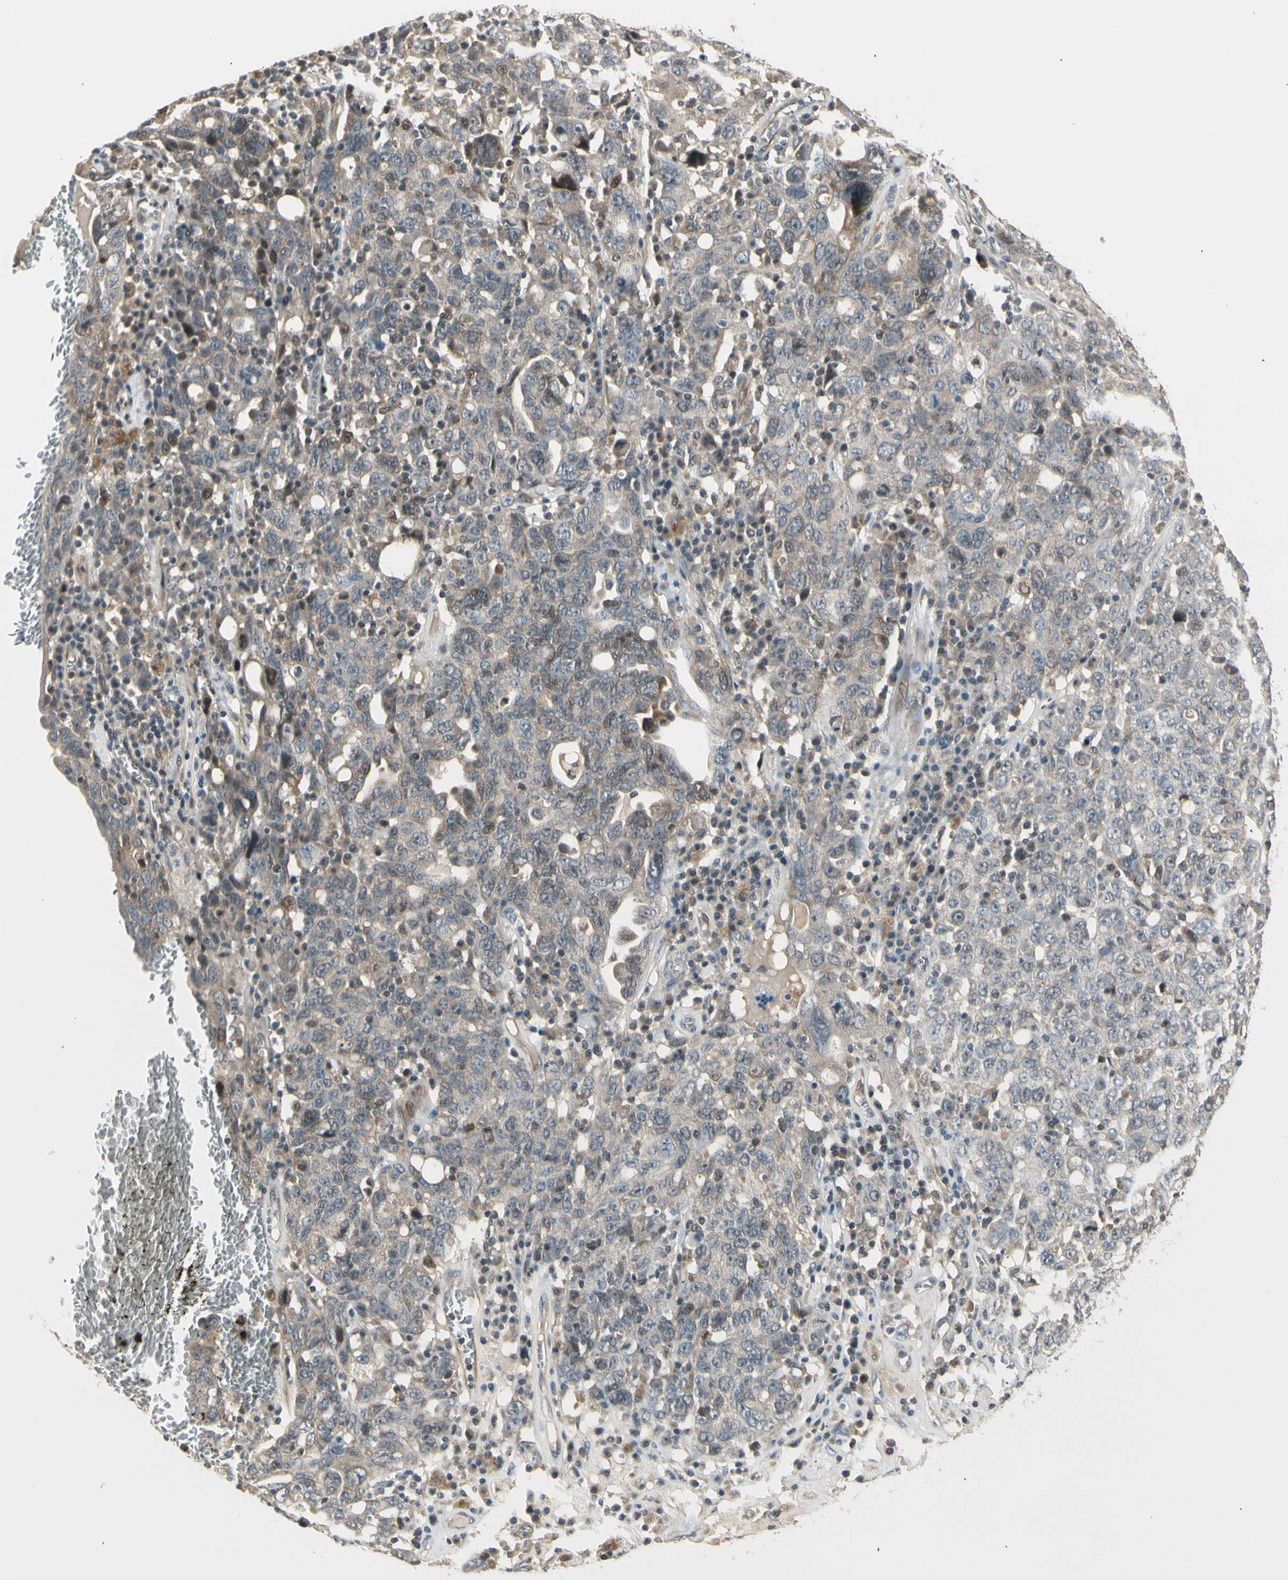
{"staining": {"intensity": "weak", "quantity": "25%-75%", "location": "cytoplasmic/membranous"}, "tissue": "ovarian cancer", "cell_type": "Tumor cells", "image_type": "cancer", "snomed": [{"axis": "morphology", "description": "Carcinoma, endometroid"}, {"axis": "topography", "description": "Ovary"}], "caption": "Immunohistochemistry (IHC) micrograph of neoplastic tissue: human ovarian cancer stained using IHC displays low levels of weak protein expression localized specifically in the cytoplasmic/membranous of tumor cells, appearing as a cytoplasmic/membranous brown color.", "gene": "SVBP", "patient": {"sex": "female", "age": 62}}